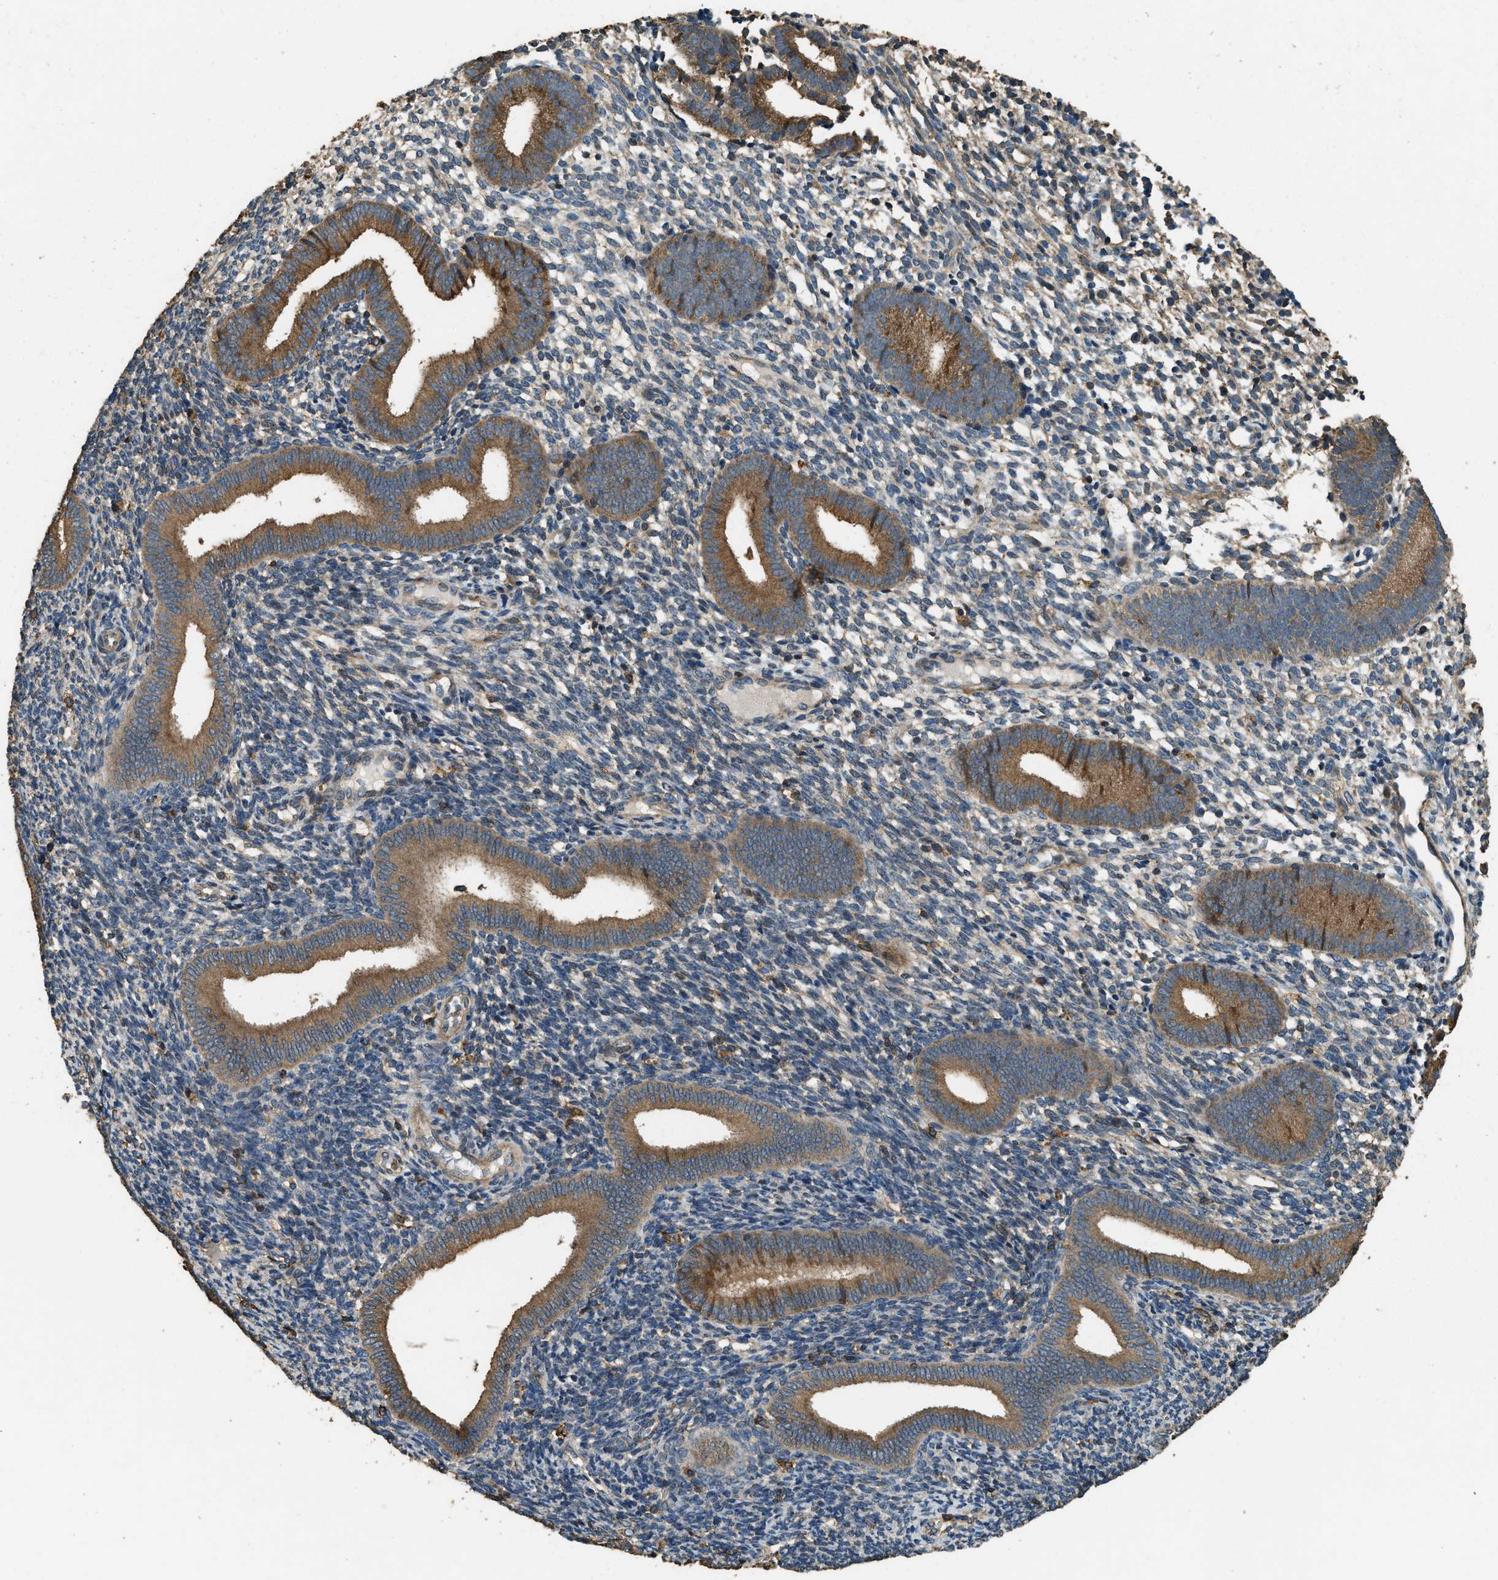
{"staining": {"intensity": "weak", "quantity": "<25%", "location": "cytoplasmic/membranous"}, "tissue": "endometrium", "cell_type": "Cells in endometrial stroma", "image_type": "normal", "snomed": [{"axis": "morphology", "description": "Normal tissue, NOS"}, {"axis": "topography", "description": "Uterus"}, {"axis": "topography", "description": "Endometrium"}], "caption": "DAB immunohistochemical staining of benign endometrium displays no significant staining in cells in endometrial stroma.", "gene": "ERGIC1", "patient": {"sex": "female", "age": 33}}